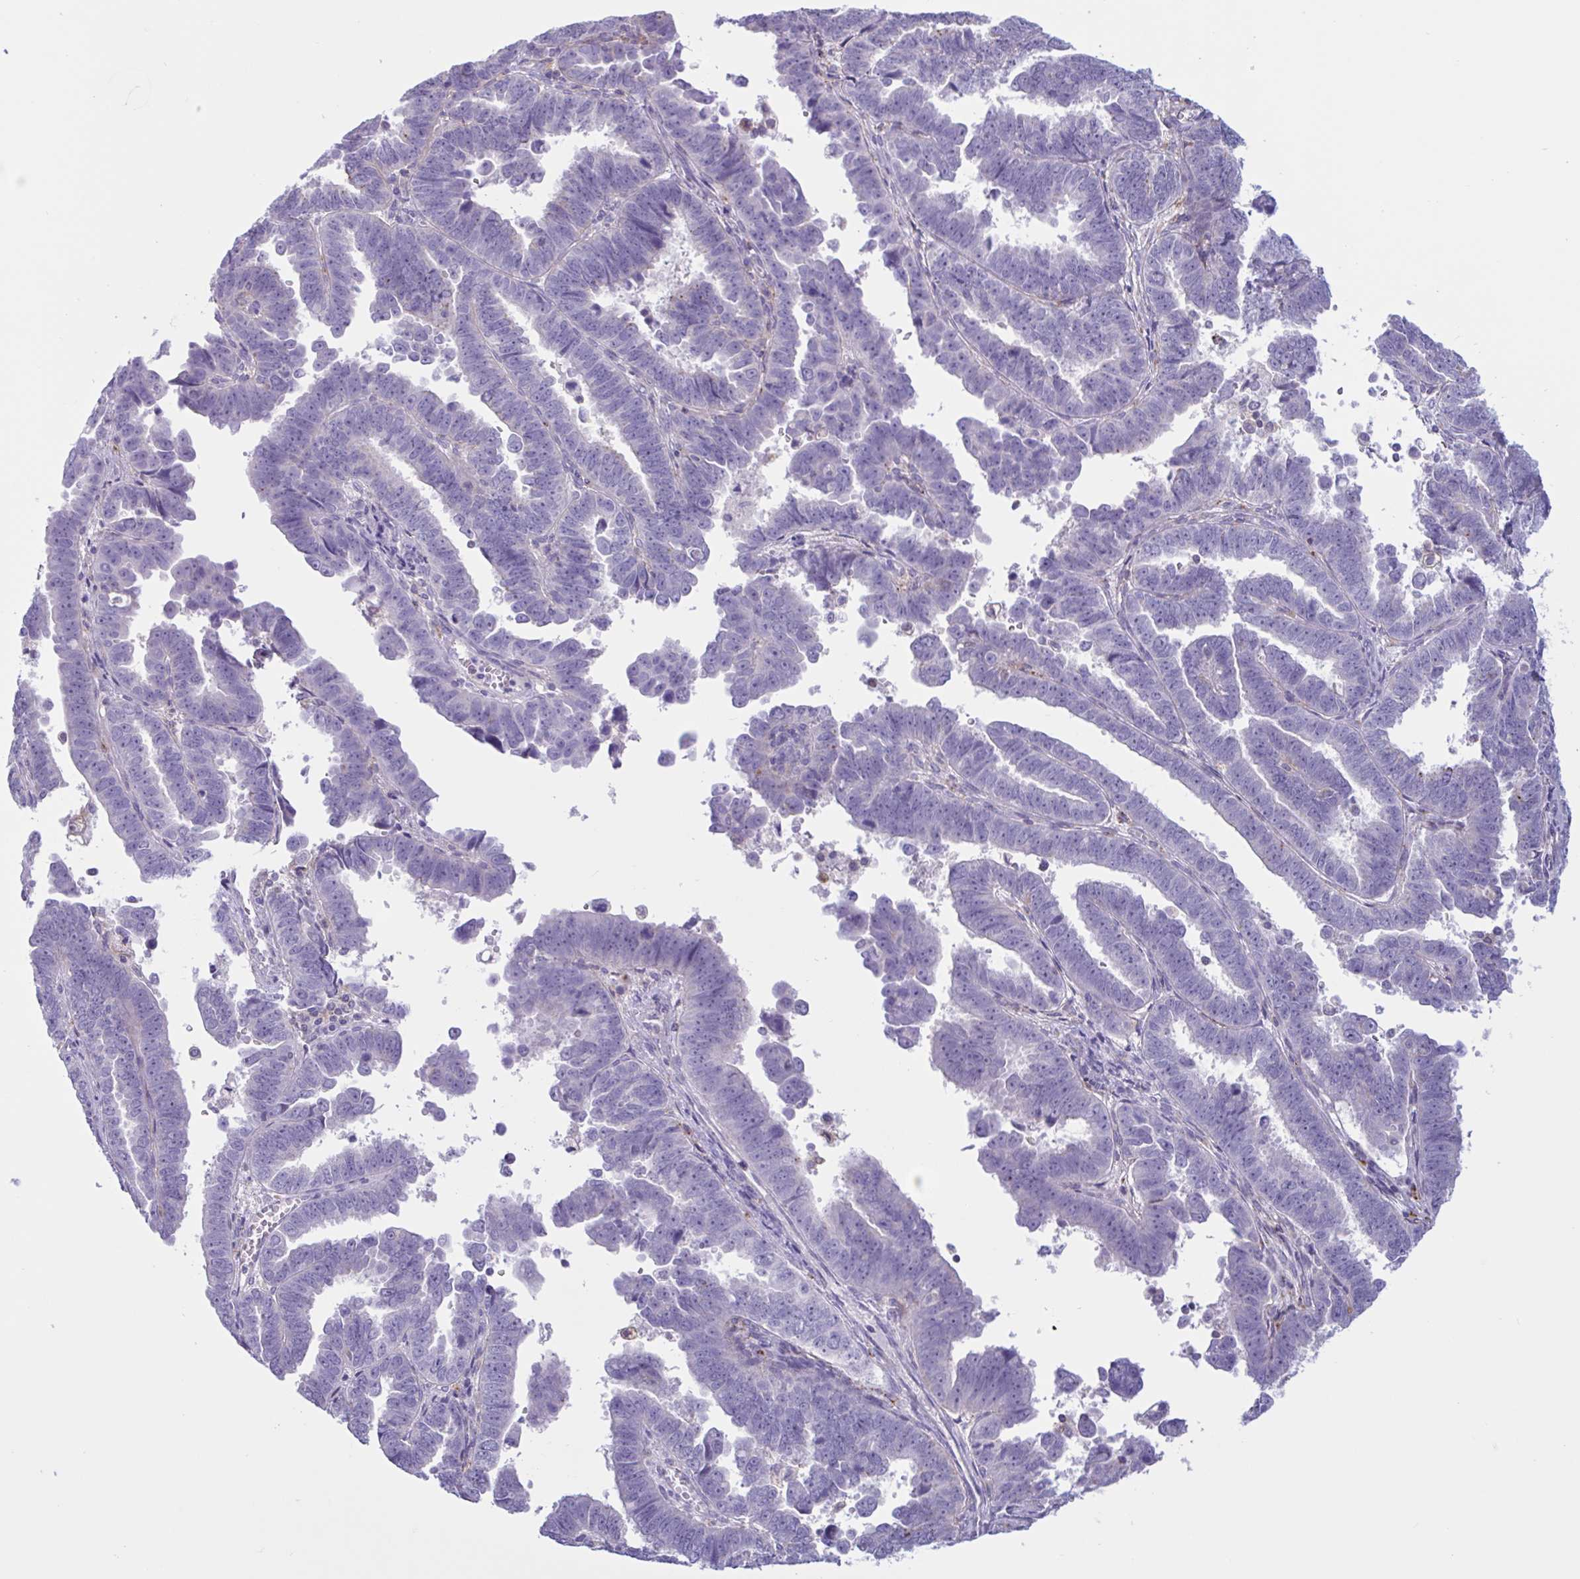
{"staining": {"intensity": "negative", "quantity": "none", "location": "none"}, "tissue": "endometrial cancer", "cell_type": "Tumor cells", "image_type": "cancer", "snomed": [{"axis": "morphology", "description": "Adenocarcinoma, NOS"}, {"axis": "topography", "description": "Endometrium"}], "caption": "Immunohistochemical staining of endometrial cancer (adenocarcinoma) exhibits no significant expression in tumor cells.", "gene": "XCL1", "patient": {"sex": "female", "age": 75}}